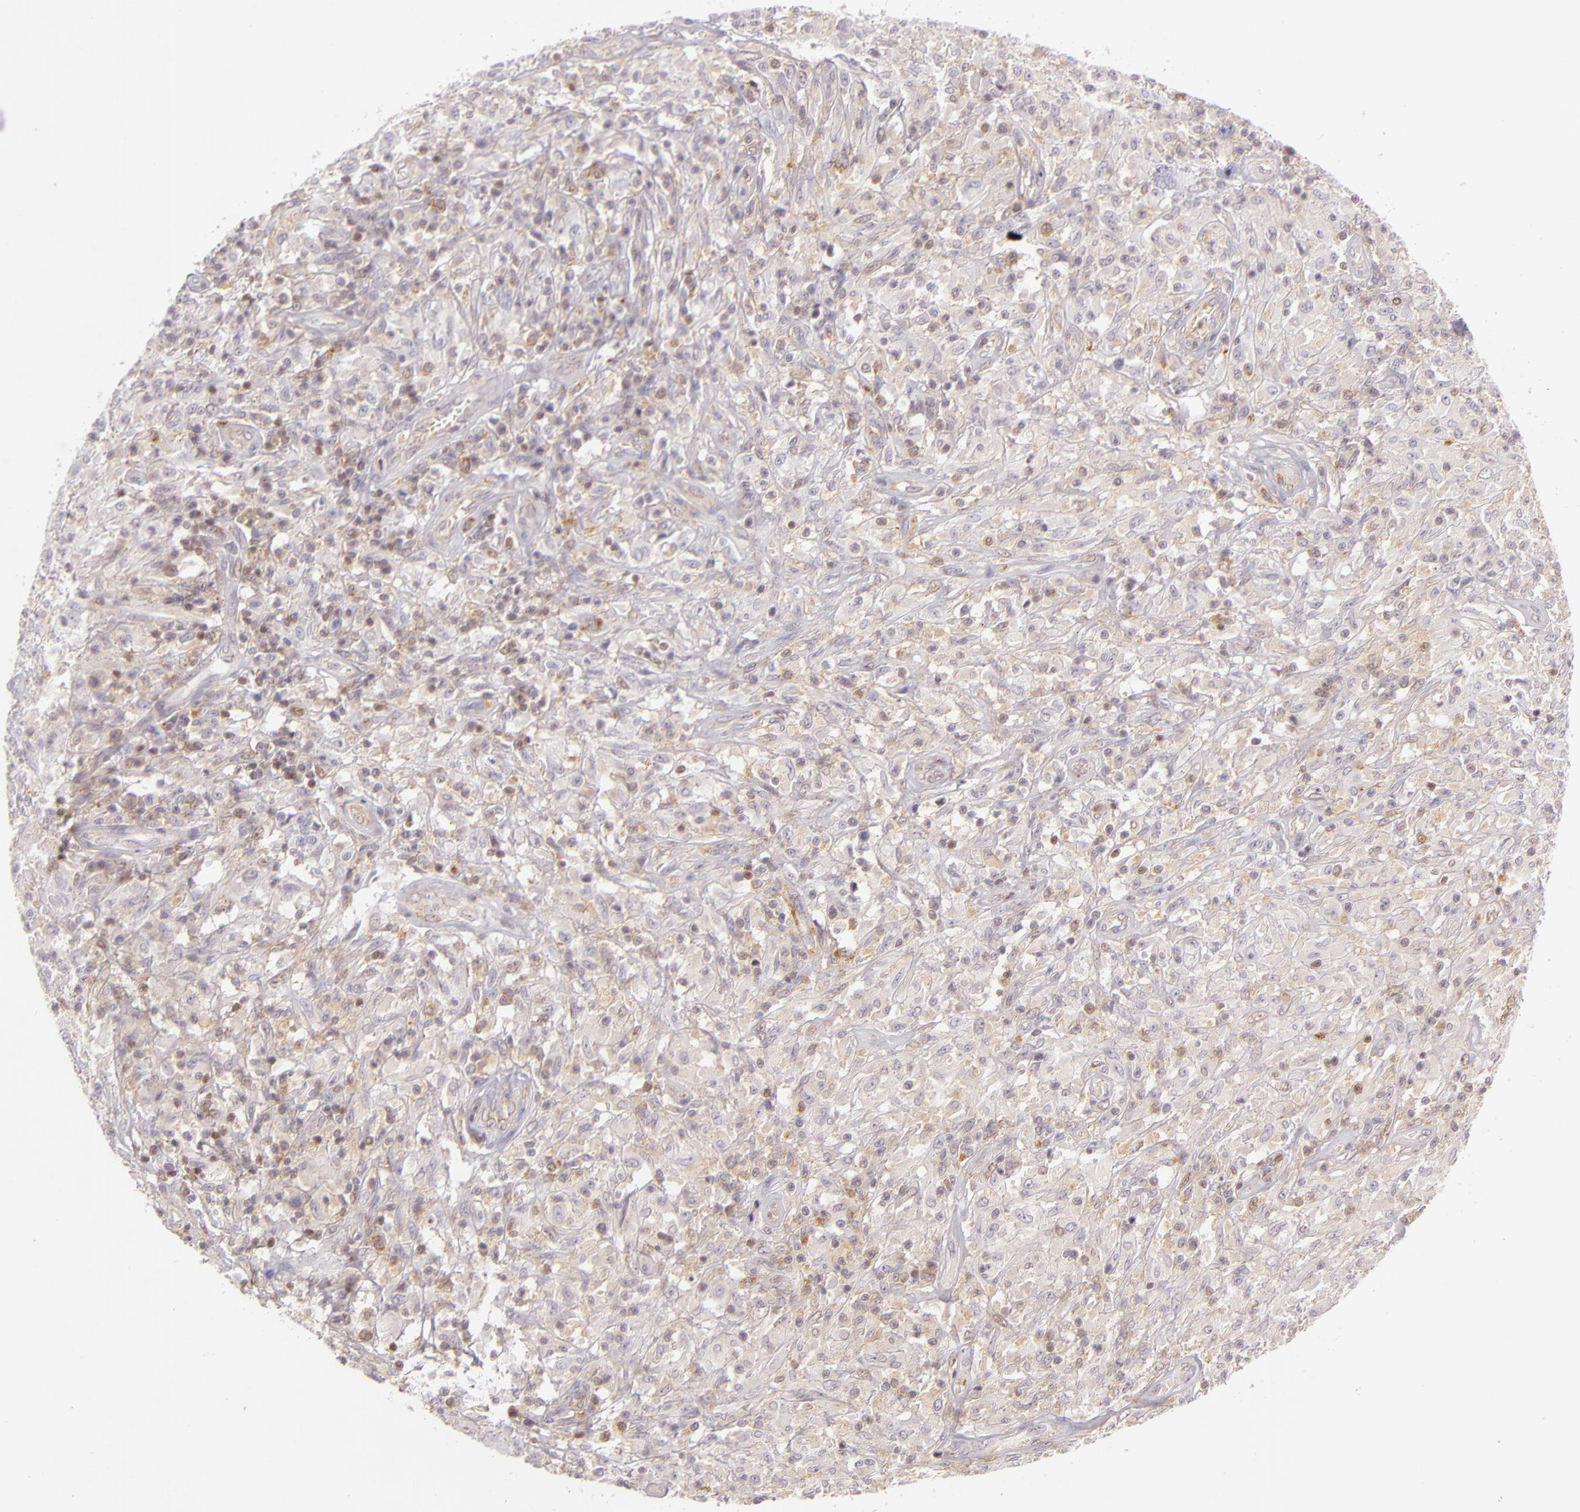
{"staining": {"intensity": "weak", "quantity": "<25%", "location": "cytoplasmic/membranous"}, "tissue": "testis cancer", "cell_type": "Tumor cells", "image_type": "cancer", "snomed": [{"axis": "morphology", "description": "Seminoma, NOS"}, {"axis": "topography", "description": "Testis"}], "caption": "Tumor cells are negative for protein expression in human testis seminoma.", "gene": "IMPDH1", "patient": {"sex": "male", "age": 34}}